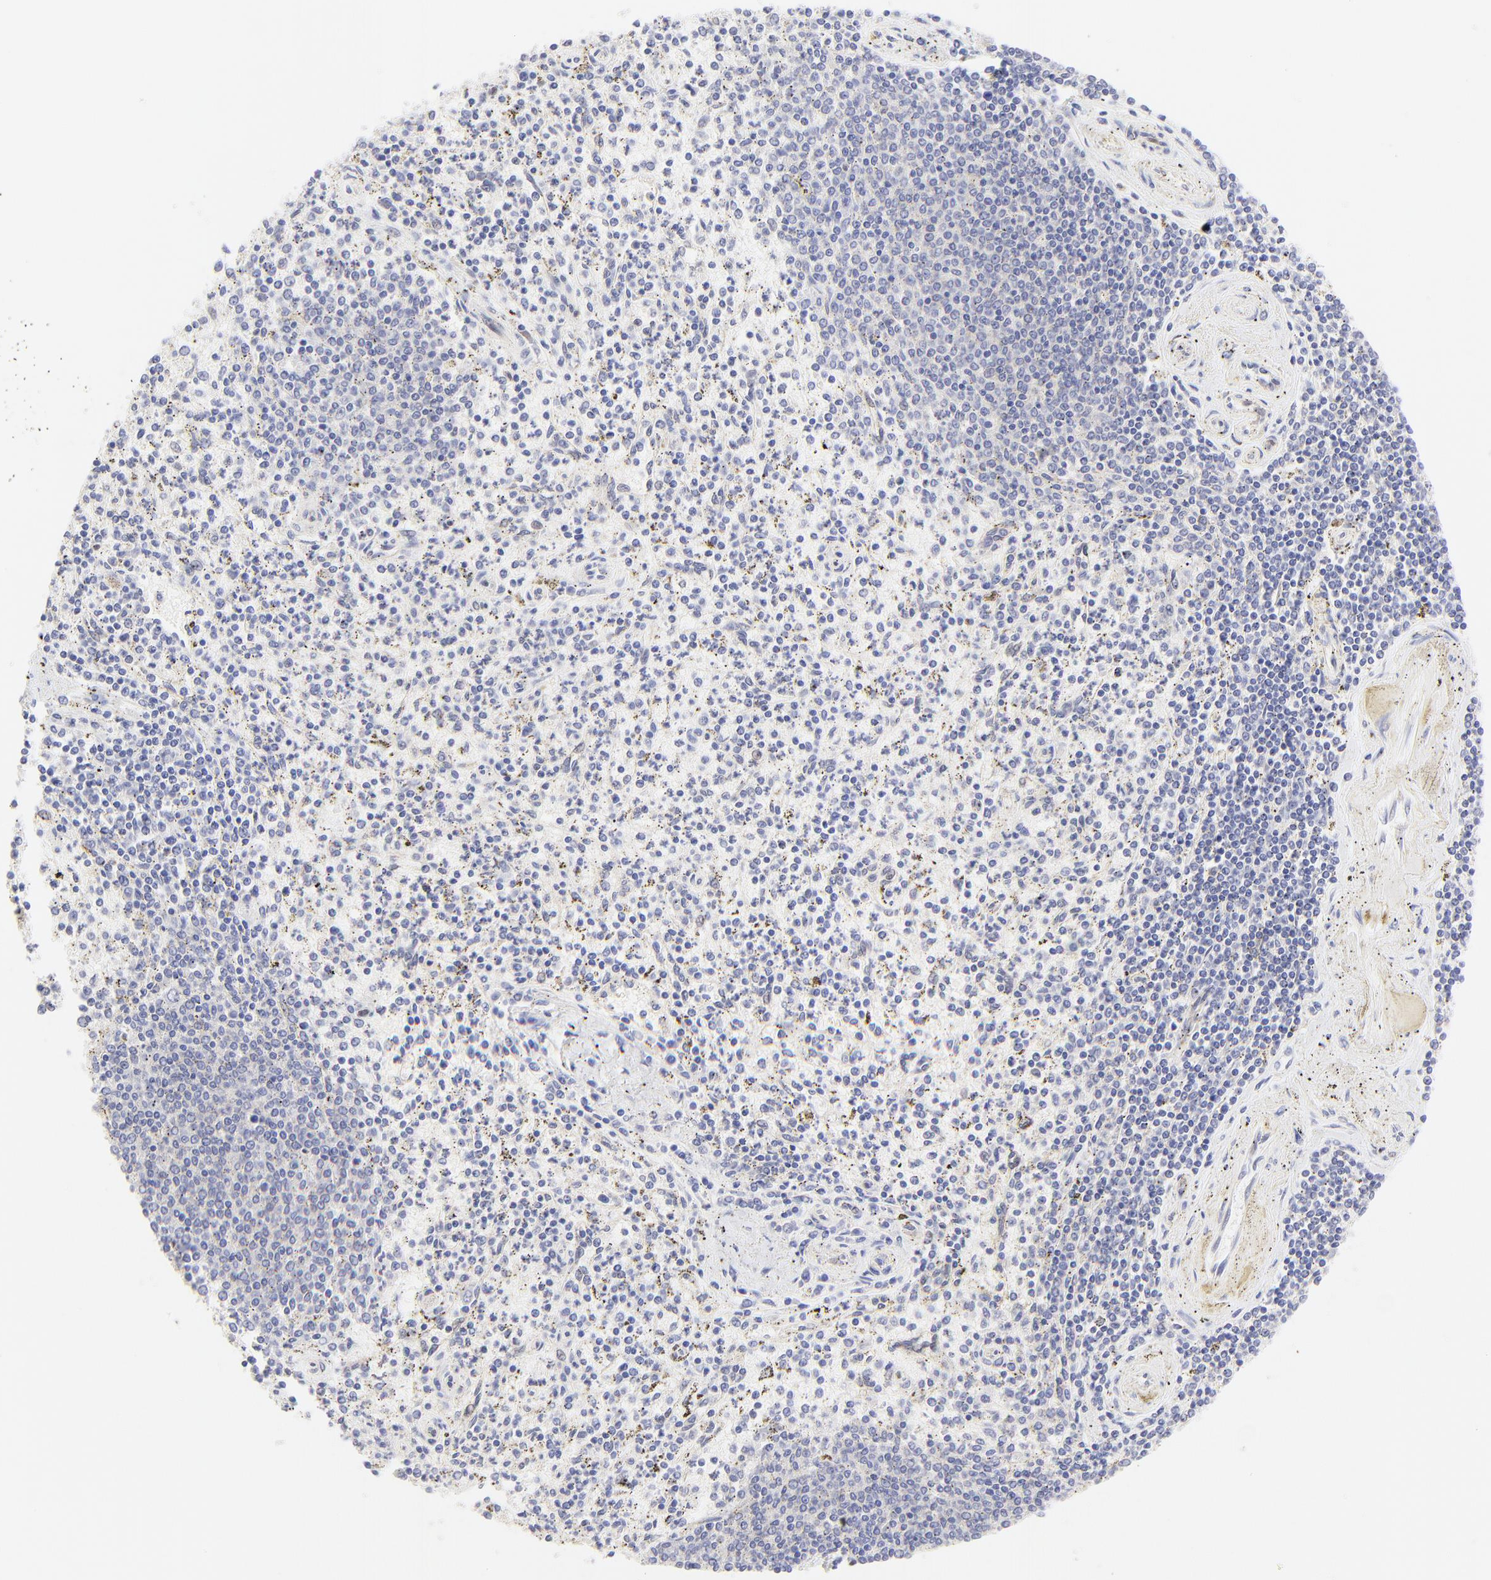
{"staining": {"intensity": "negative", "quantity": "none", "location": "none"}, "tissue": "spleen", "cell_type": "Cells in red pulp", "image_type": "normal", "snomed": [{"axis": "morphology", "description": "Normal tissue, NOS"}, {"axis": "topography", "description": "Spleen"}], "caption": "Immunohistochemistry (IHC) micrograph of benign human spleen stained for a protein (brown), which exhibits no staining in cells in red pulp. (Stains: DAB (3,3'-diaminobenzidine) immunohistochemistry with hematoxylin counter stain, Microscopy: brightfield microscopy at high magnification).", "gene": "KLF4", "patient": {"sex": "male", "age": 72}}